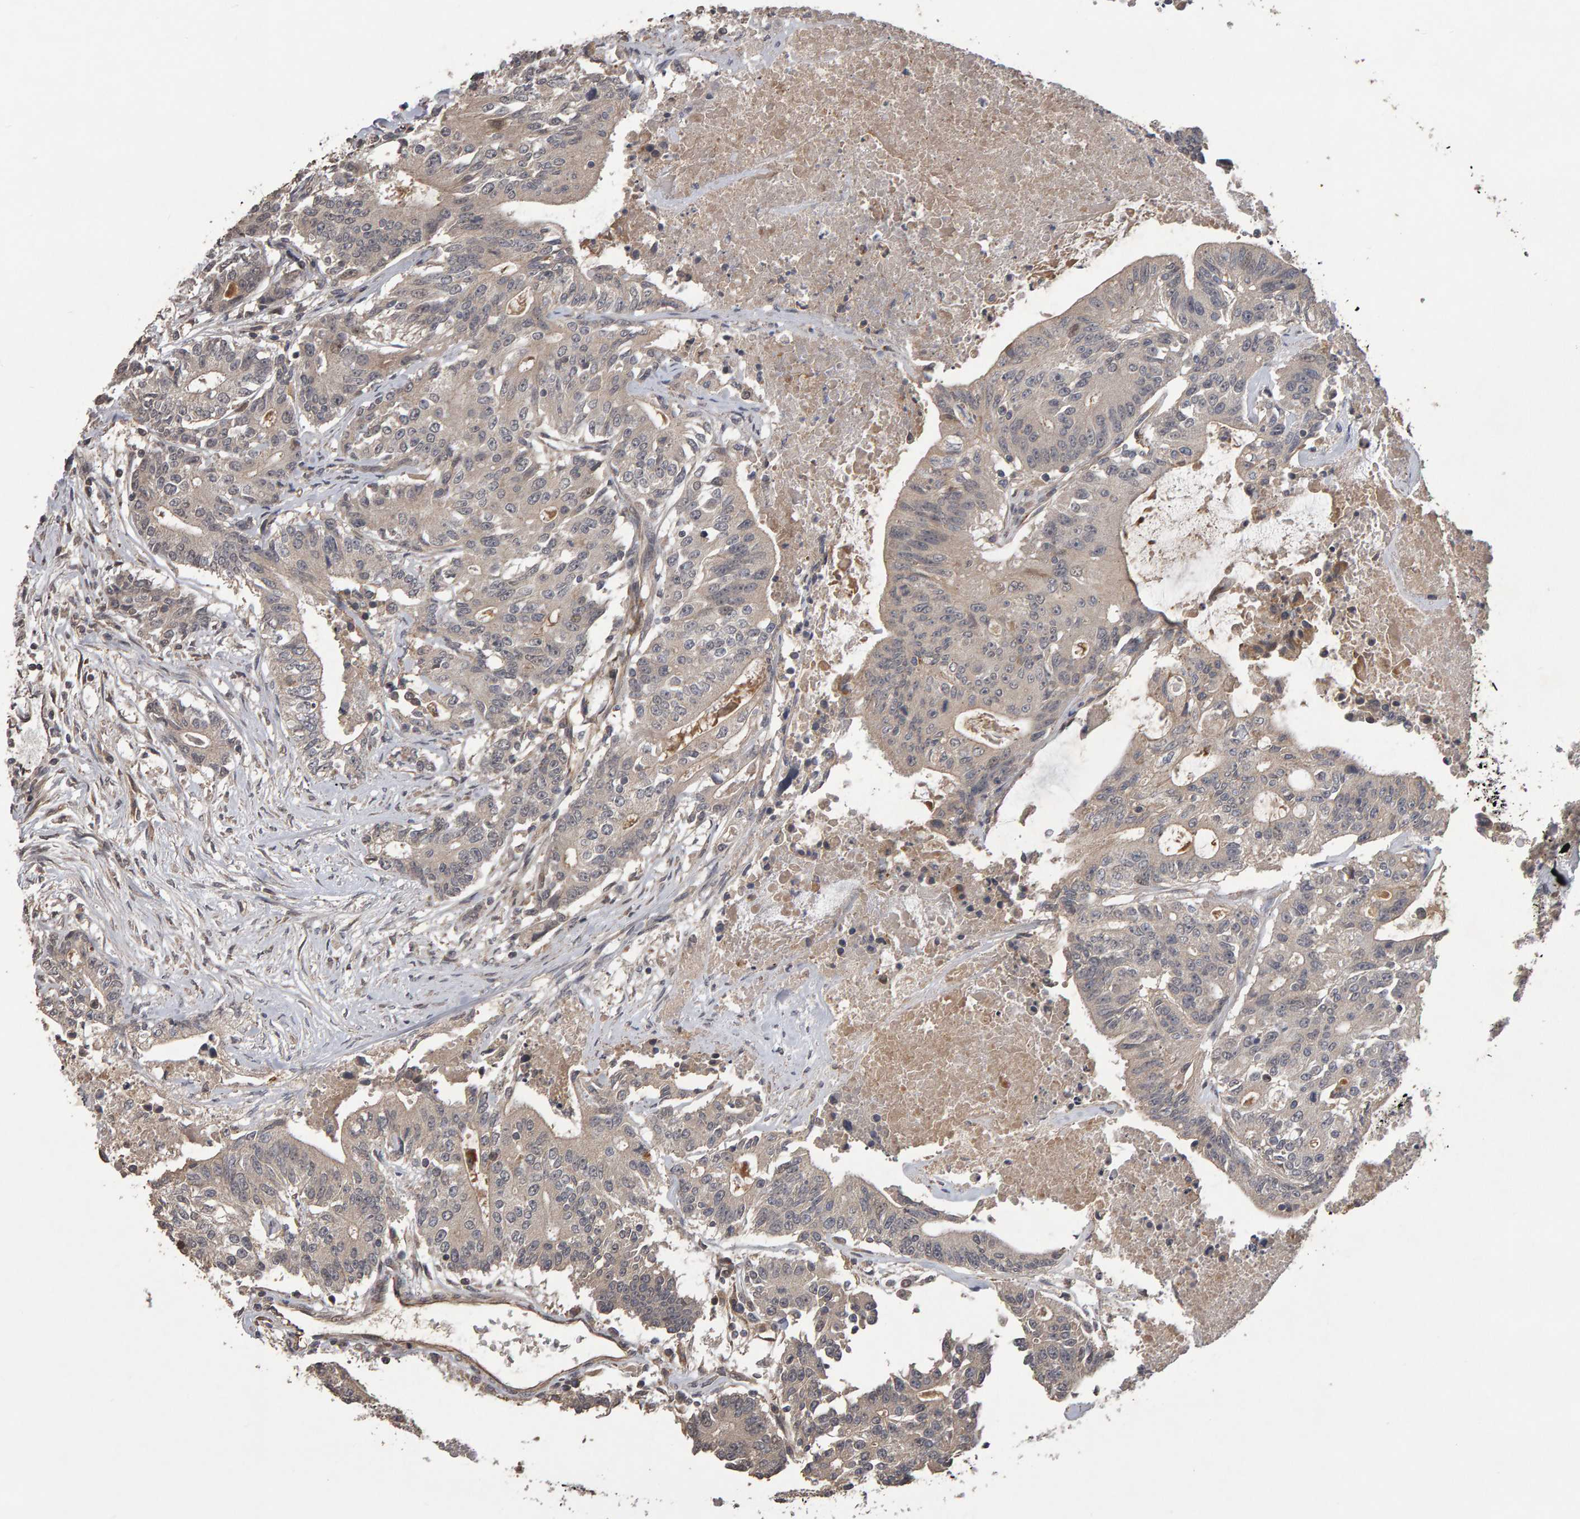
{"staining": {"intensity": "weak", "quantity": "<25%", "location": "cytoplasmic/membranous"}, "tissue": "colorectal cancer", "cell_type": "Tumor cells", "image_type": "cancer", "snomed": [{"axis": "morphology", "description": "Adenocarcinoma, NOS"}, {"axis": "topography", "description": "Colon"}], "caption": "Colorectal cancer was stained to show a protein in brown. There is no significant staining in tumor cells. (Immunohistochemistry (ihc), brightfield microscopy, high magnification).", "gene": "COASY", "patient": {"sex": "female", "age": 77}}